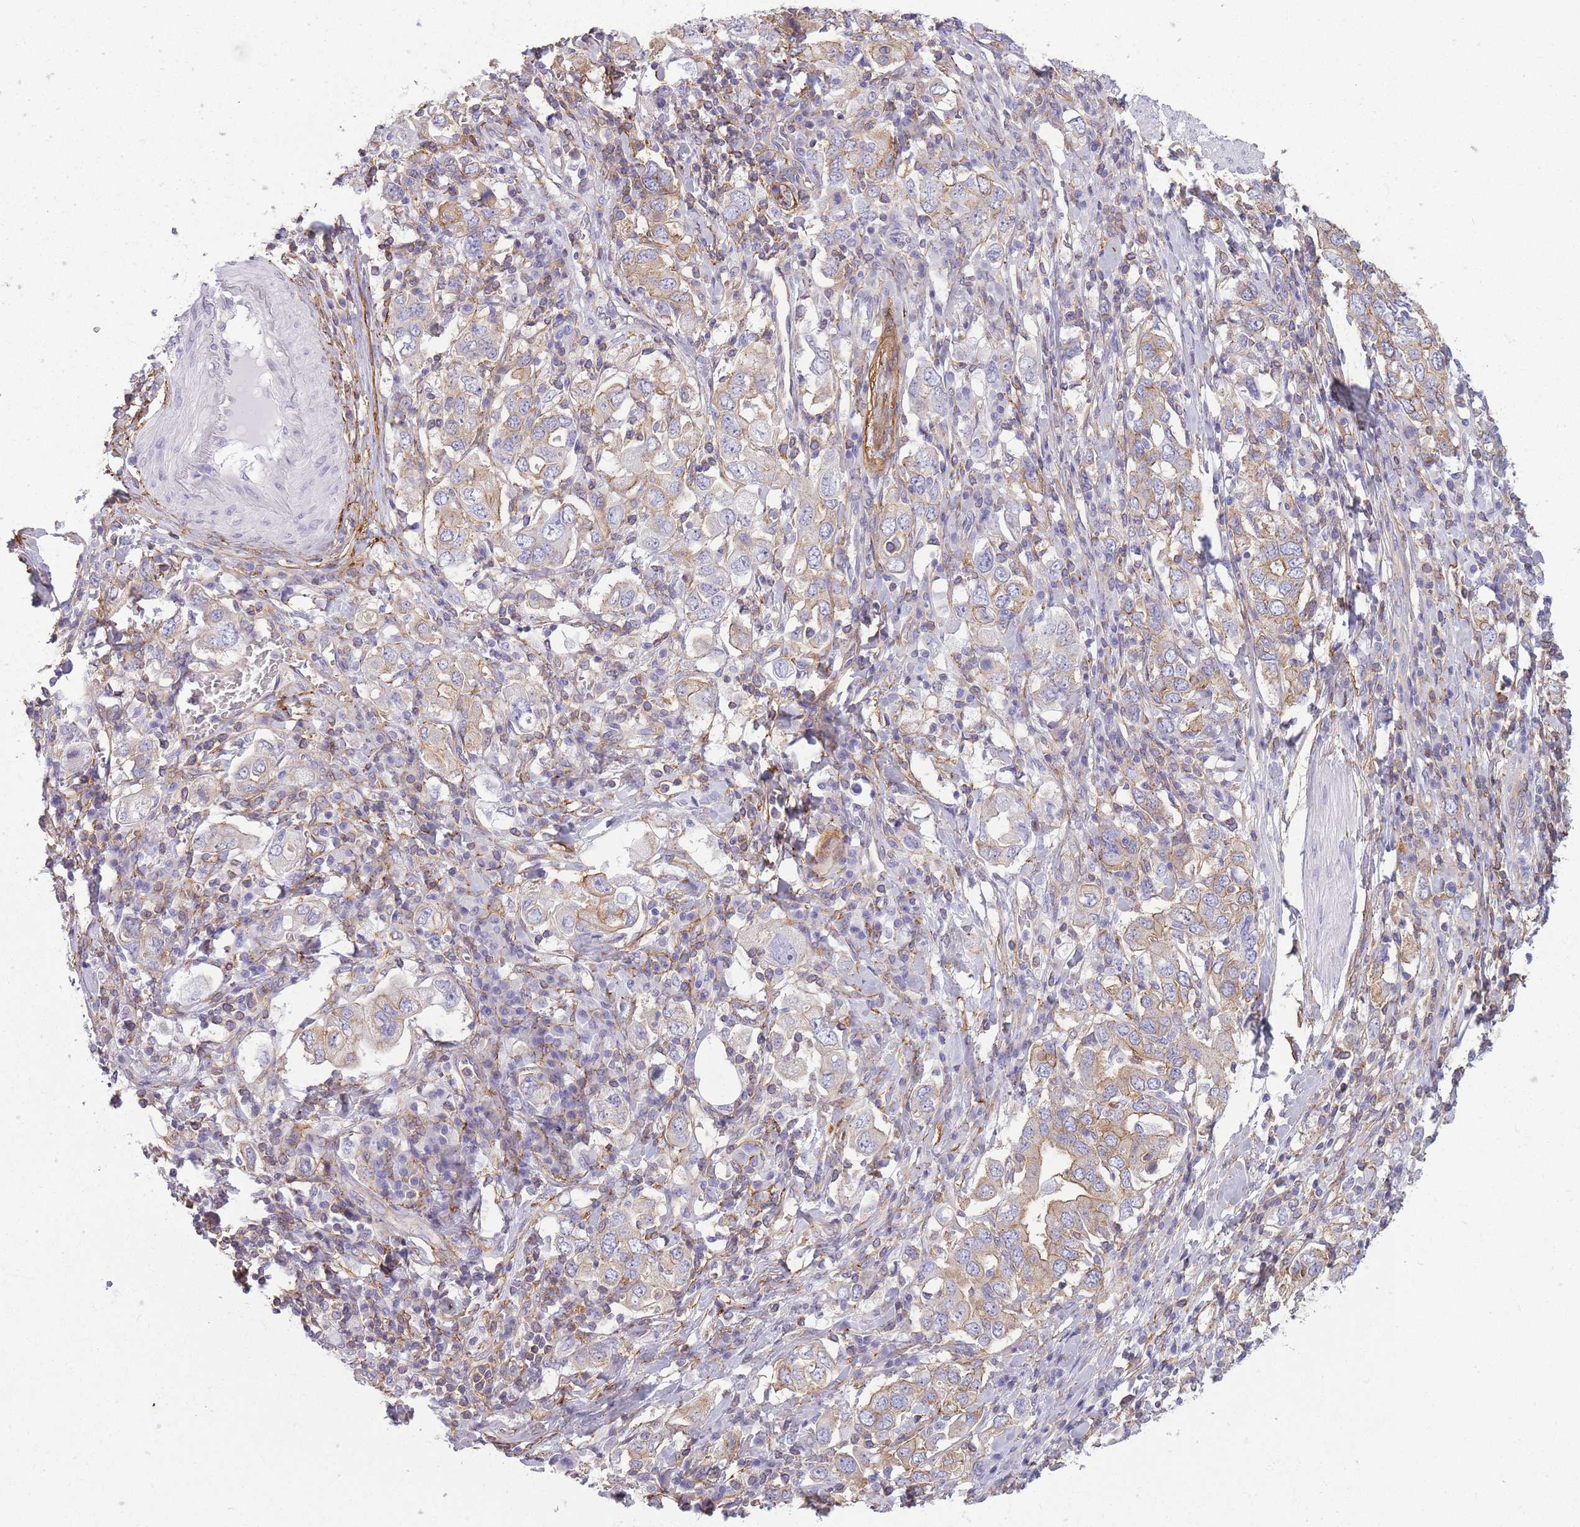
{"staining": {"intensity": "moderate", "quantity": "25%-75%", "location": "cytoplasmic/membranous"}, "tissue": "stomach cancer", "cell_type": "Tumor cells", "image_type": "cancer", "snomed": [{"axis": "morphology", "description": "Adenocarcinoma, NOS"}, {"axis": "topography", "description": "Stomach, upper"}, {"axis": "topography", "description": "Stomach"}], "caption": "High-magnification brightfield microscopy of adenocarcinoma (stomach) stained with DAB (brown) and counterstained with hematoxylin (blue). tumor cells exhibit moderate cytoplasmic/membranous staining is seen in approximately25%-75% of cells.", "gene": "ADD1", "patient": {"sex": "male", "age": 62}}